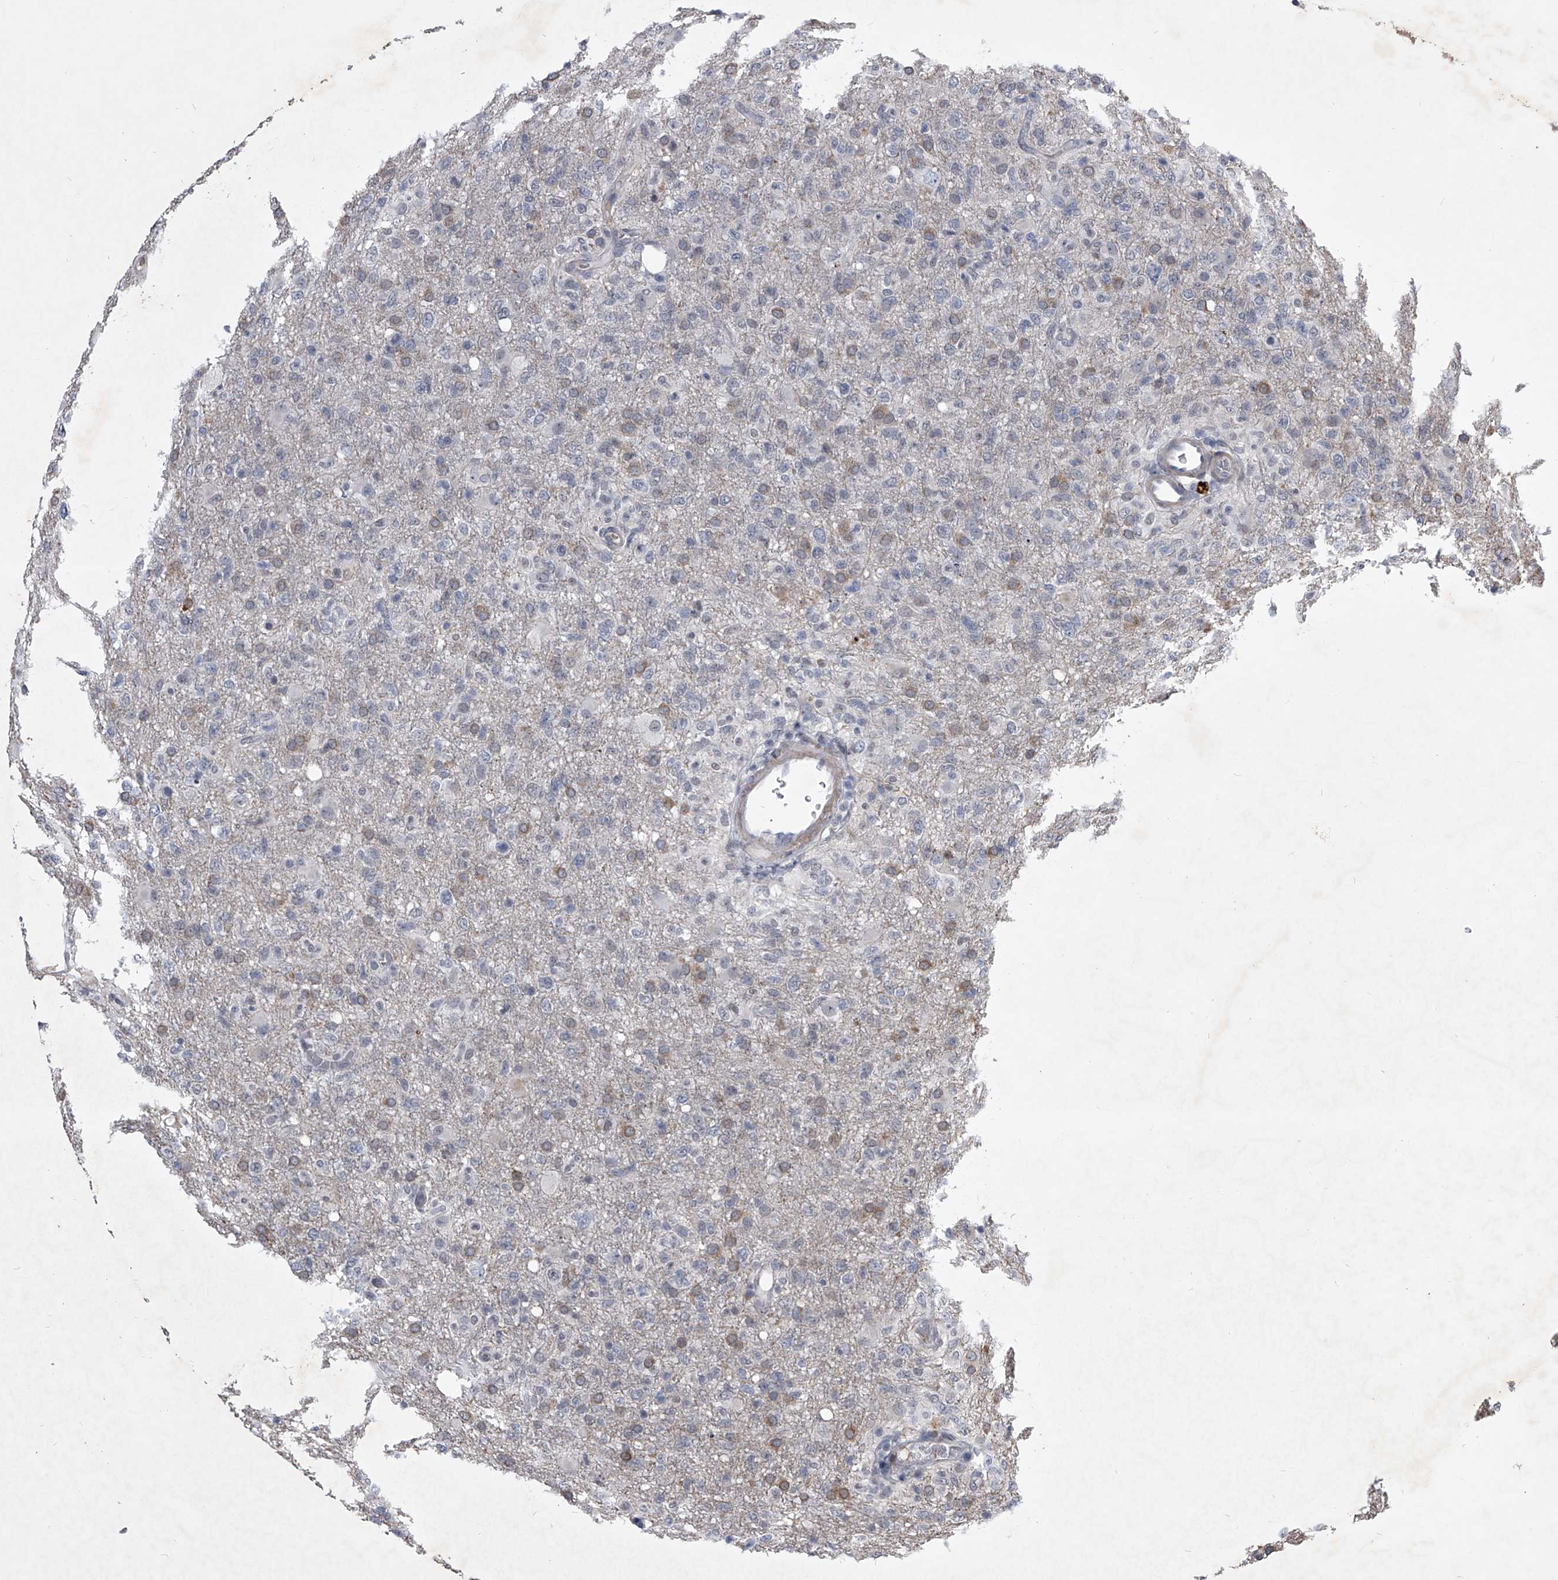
{"staining": {"intensity": "weak", "quantity": ">75%", "location": "cytoplasmic/membranous"}, "tissue": "glioma", "cell_type": "Tumor cells", "image_type": "cancer", "snomed": [{"axis": "morphology", "description": "Glioma, malignant, High grade"}, {"axis": "topography", "description": "Brain"}], "caption": "This micrograph reveals immunohistochemistry (IHC) staining of human malignant glioma (high-grade), with low weak cytoplasmic/membranous expression in about >75% of tumor cells.", "gene": "ZNF76", "patient": {"sex": "female", "age": 57}}